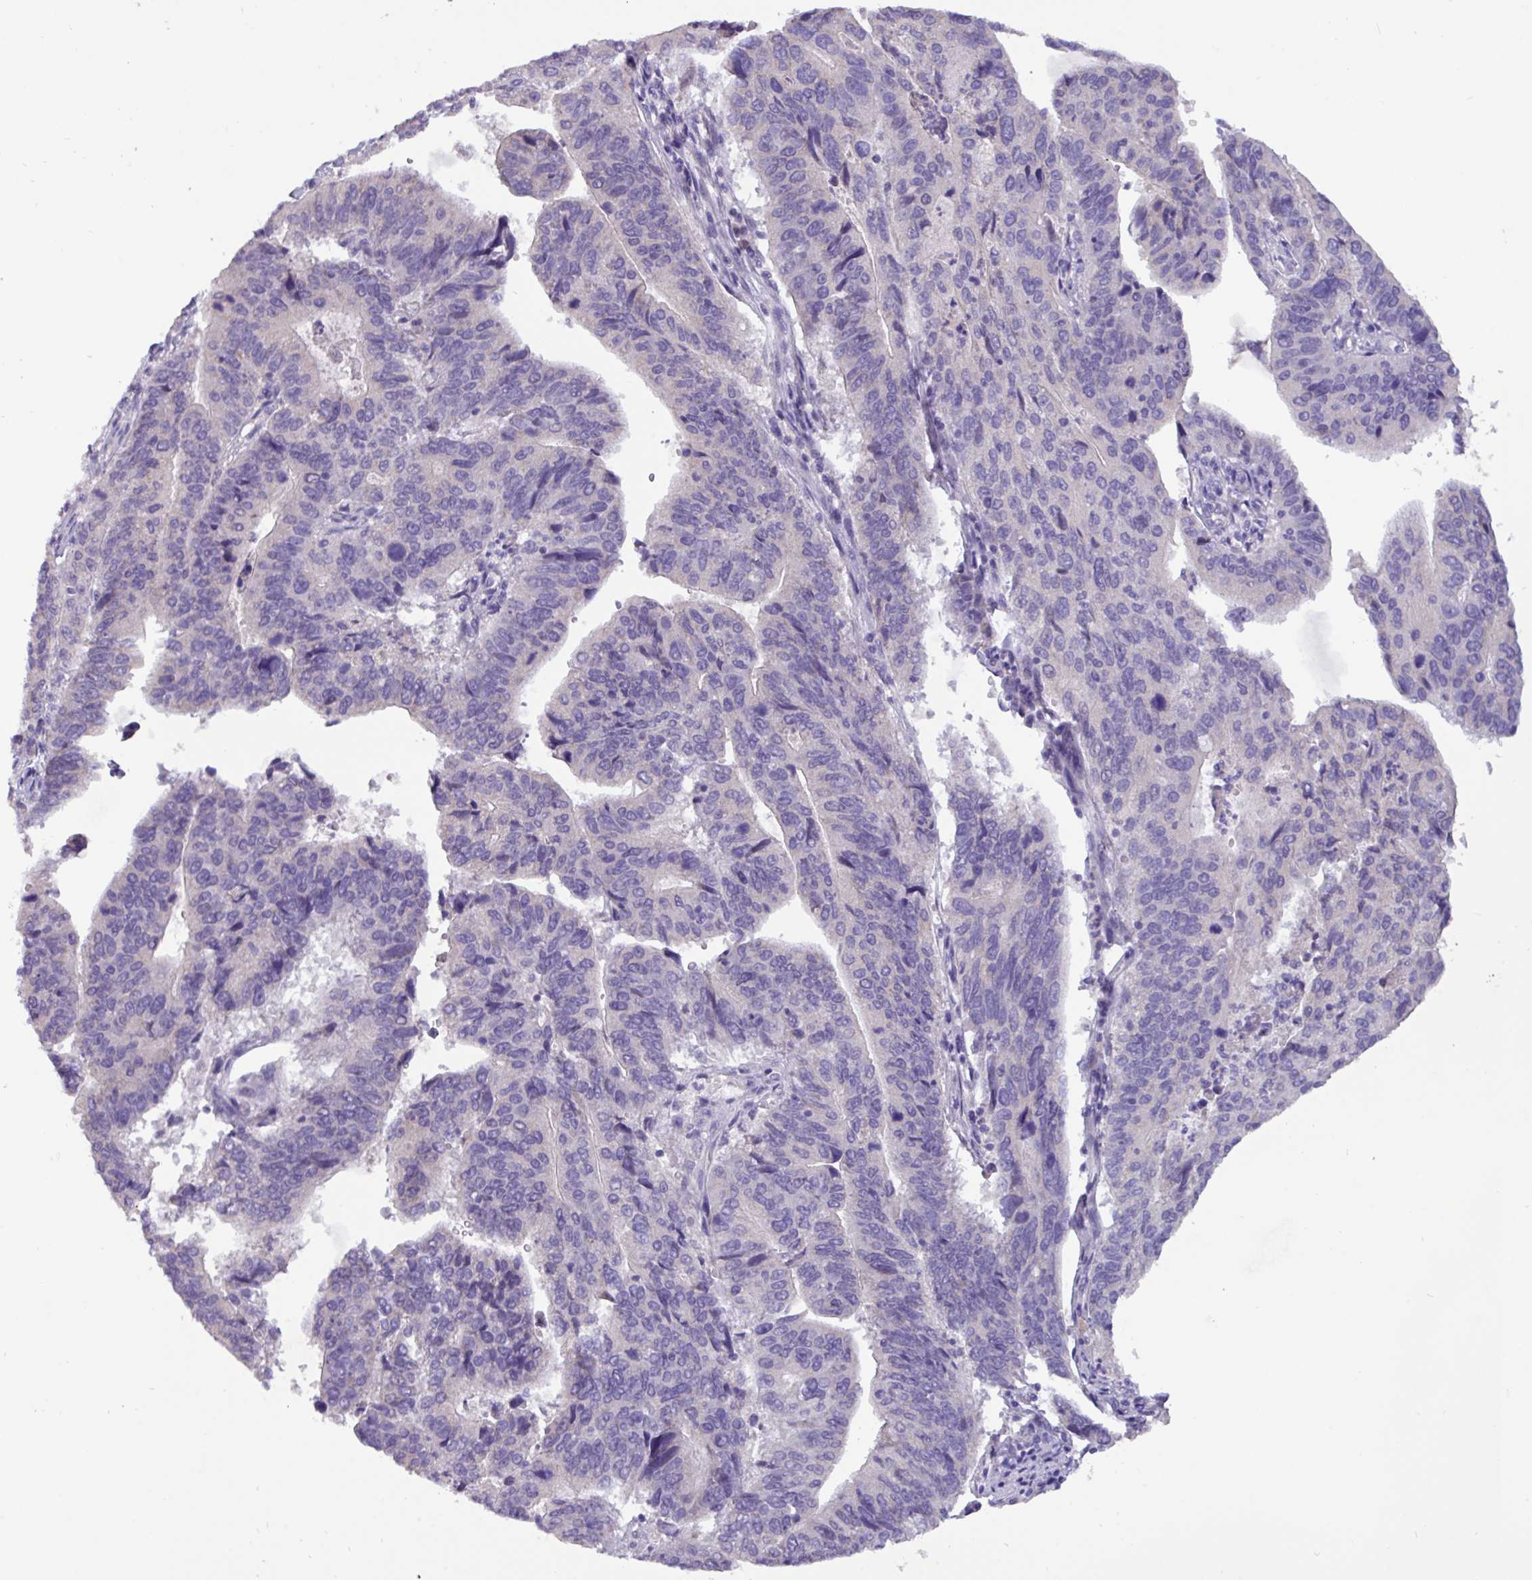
{"staining": {"intensity": "negative", "quantity": "none", "location": "none"}, "tissue": "stomach cancer", "cell_type": "Tumor cells", "image_type": "cancer", "snomed": [{"axis": "morphology", "description": "Adenocarcinoma, NOS"}, {"axis": "topography", "description": "Stomach"}], "caption": "High power microscopy micrograph of an immunohistochemistry micrograph of stomach cancer (adenocarcinoma), revealing no significant staining in tumor cells.", "gene": "PAX8", "patient": {"sex": "male", "age": 59}}